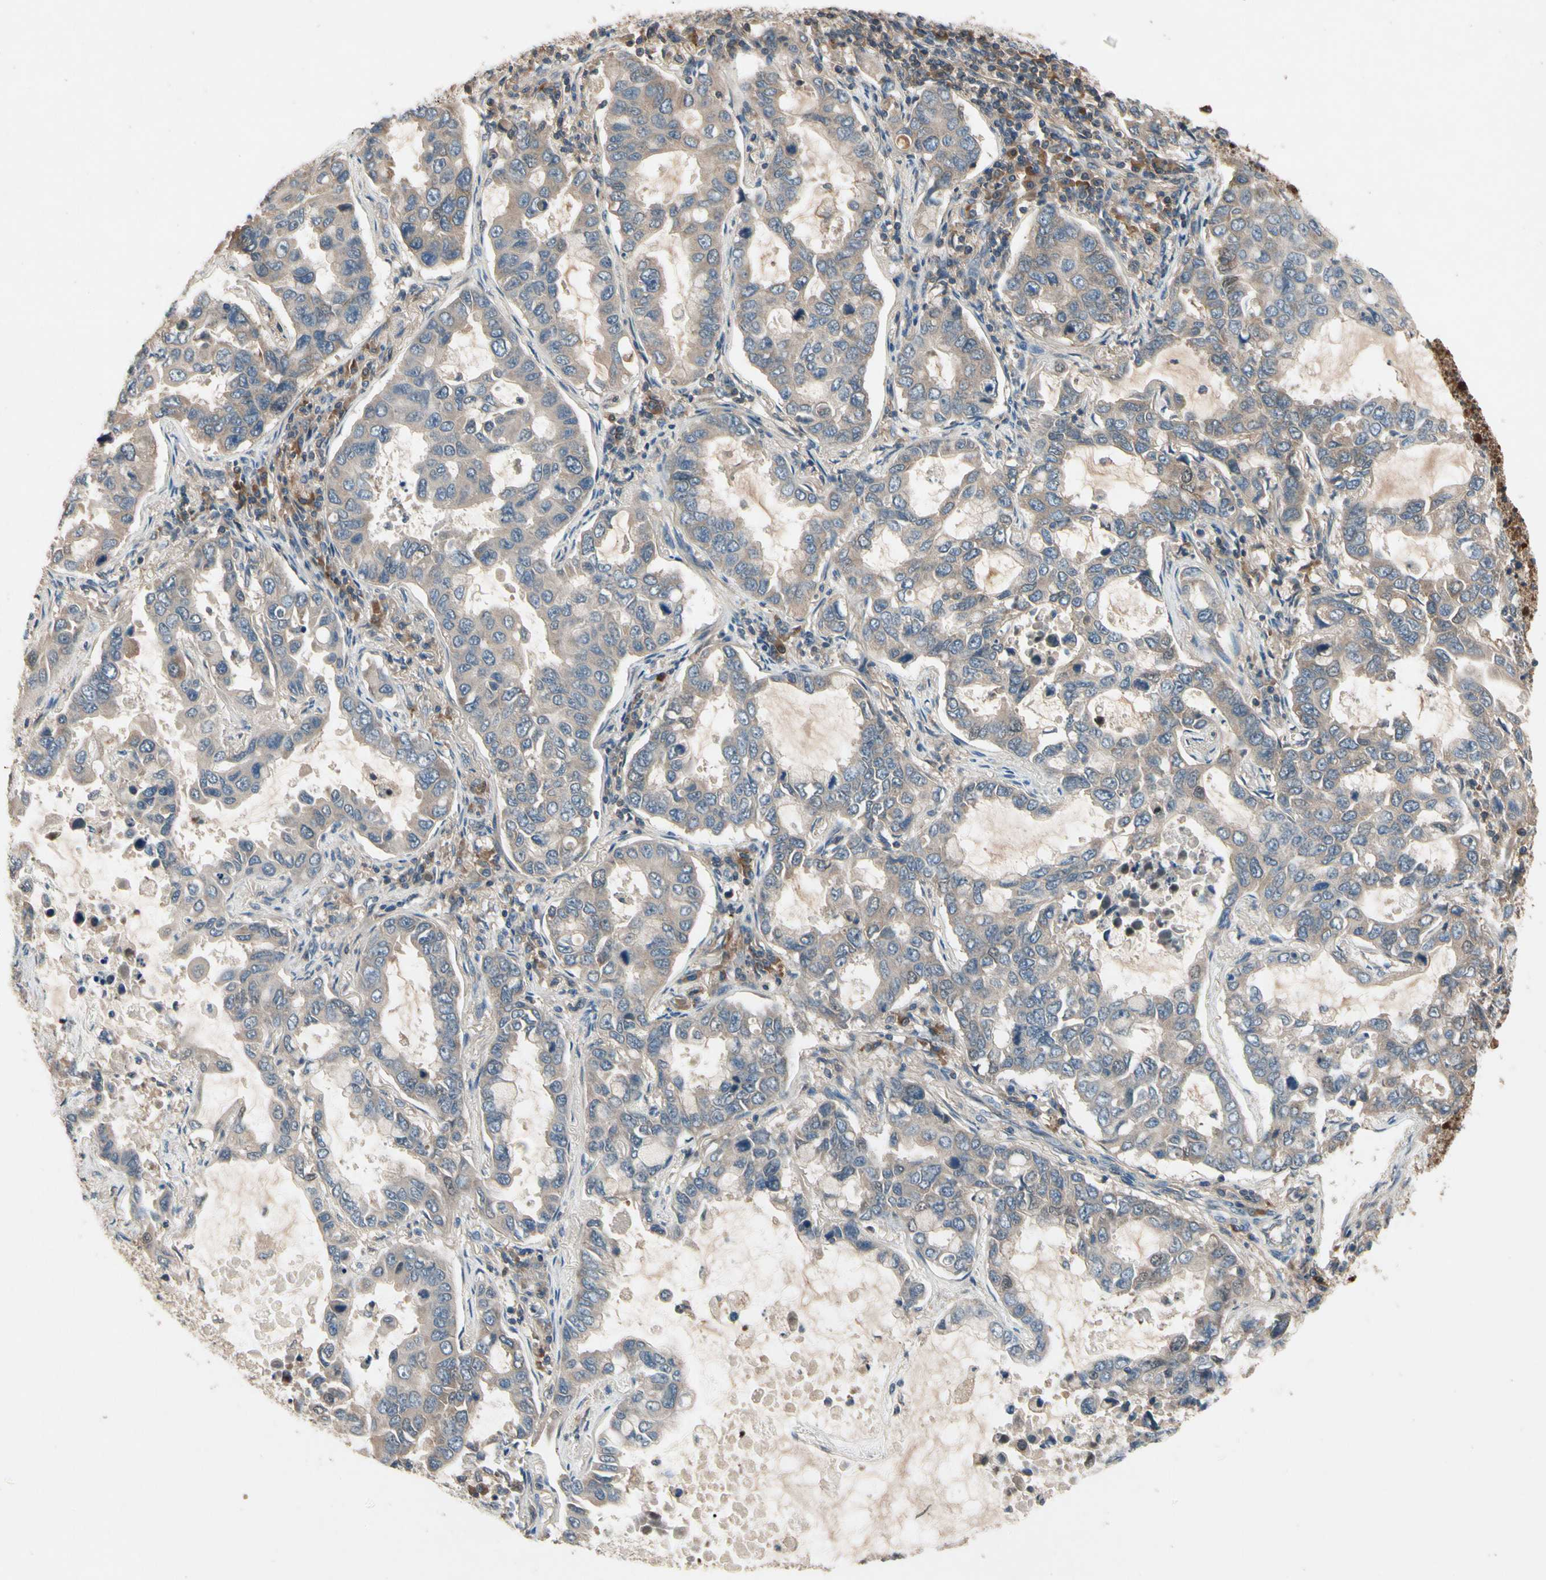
{"staining": {"intensity": "weak", "quantity": ">75%", "location": "cytoplasmic/membranous"}, "tissue": "lung cancer", "cell_type": "Tumor cells", "image_type": "cancer", "snomed": [{"axis": "morphology", "description": "Adenocarcinoma, NOS"}, {"axis": "topography", "description": "Lung"}], "caption": "Protein expression by immunohistochemistry (IHC) reveals weak cytoplasmic/membranous positivity in approximately >75% of tumor cells in adenocarcinoma (lung).", "gene": "IL1RL1", "patient": {"sex": "male", "age": 64}}